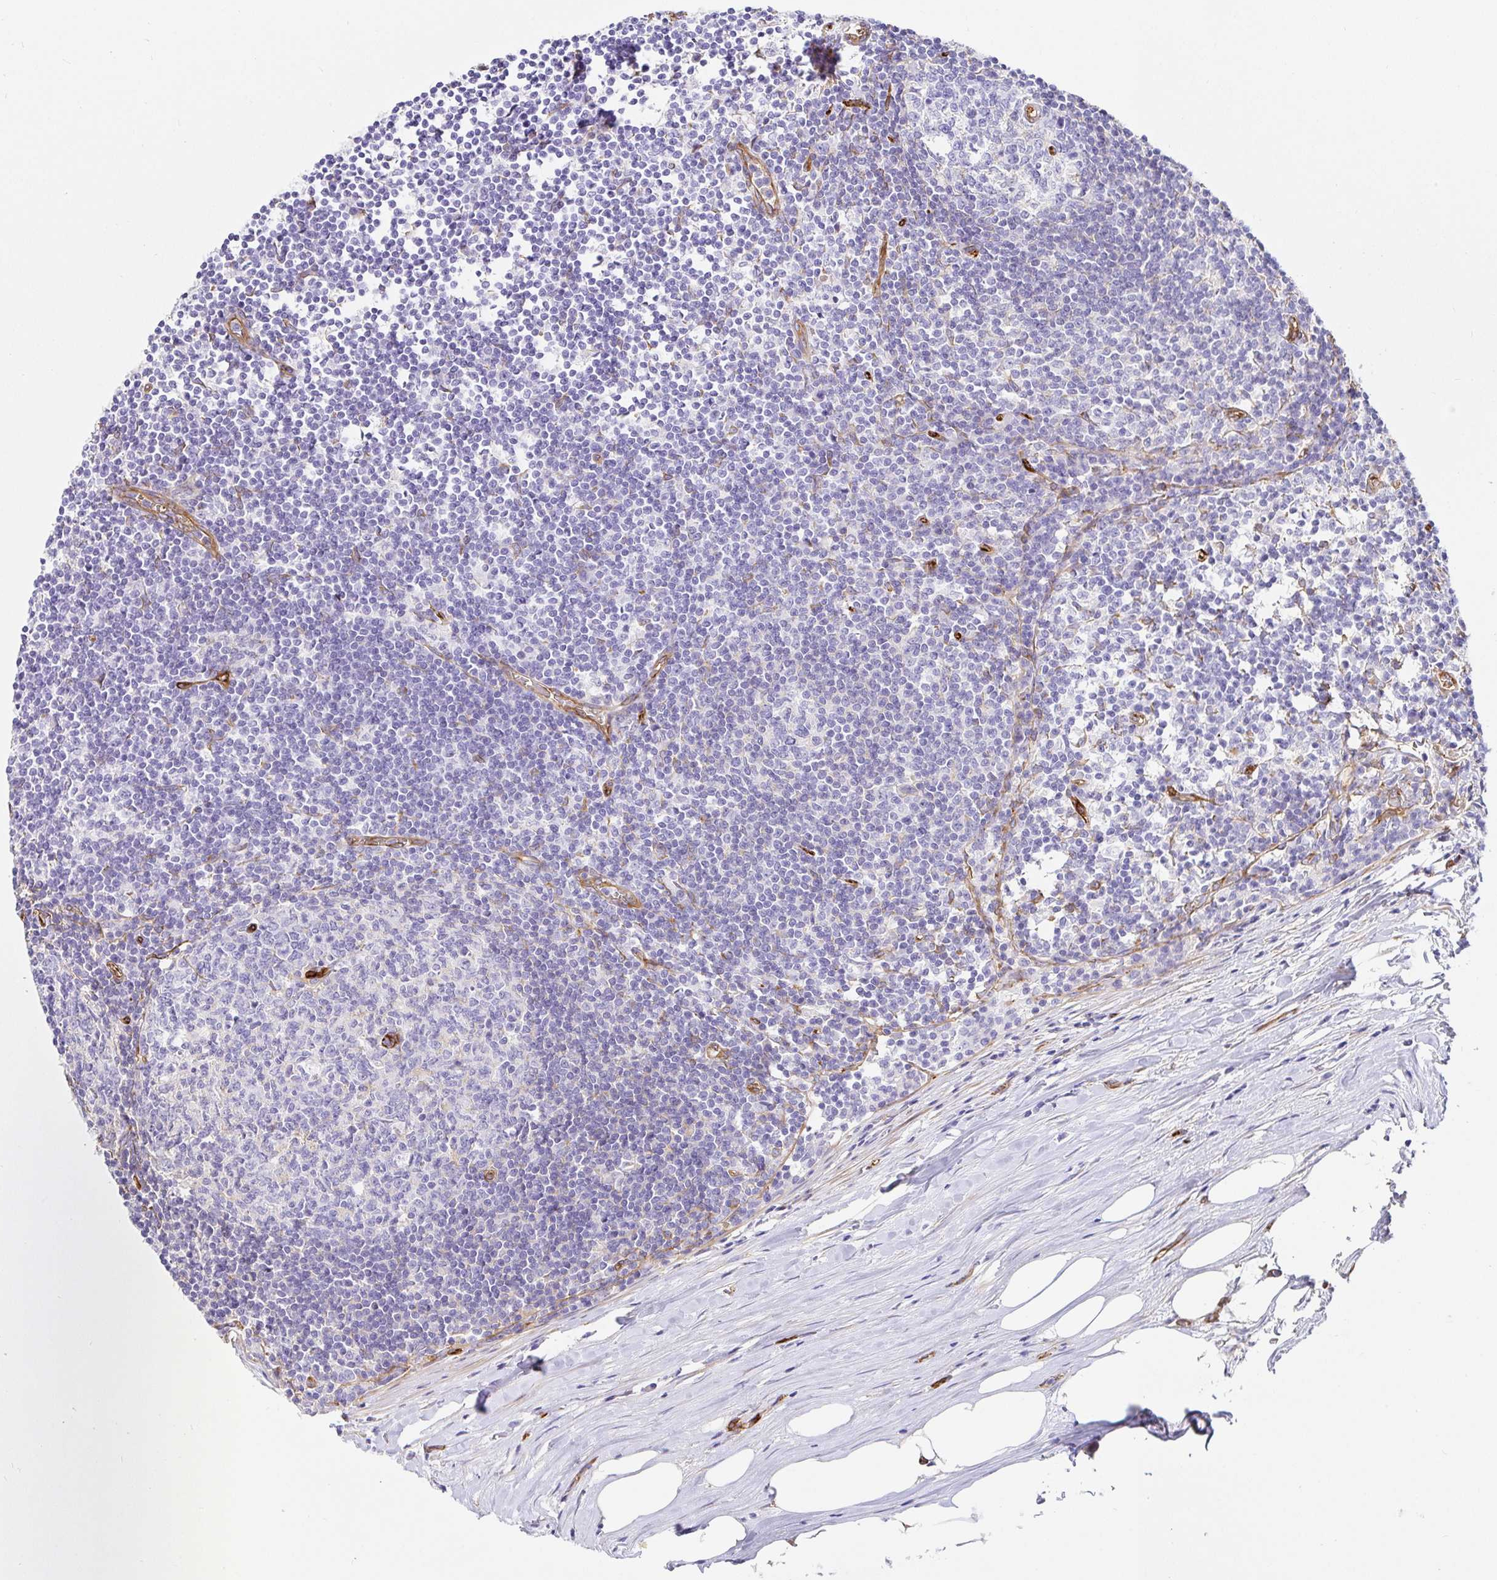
{"staining": {"intensity": "moderate", "quantity": "<25%", "location": "cytoplasmic/membranous"}, "tissue": "lymph node", "cell_type": "Germinal center cells", "image_type": "normal", "snomed": [{"axis": "morphology", "description": "Normal tissue, NOS"}, {"axis": "topography", "description": "Lymph node"}], "caption": "Immunohistochemical staining of benign human lymph node demonstrates <25% levels of moderate cytoplasmic/membranous protein positivity in approximately <25% of germinal center cells. Using DAB (brown) and hematoxylin (blue) stains, captured at high magnification using brightfield microscopy.", "gene": "DOCK1", "patient": {"sex": "male", "age": 67}}